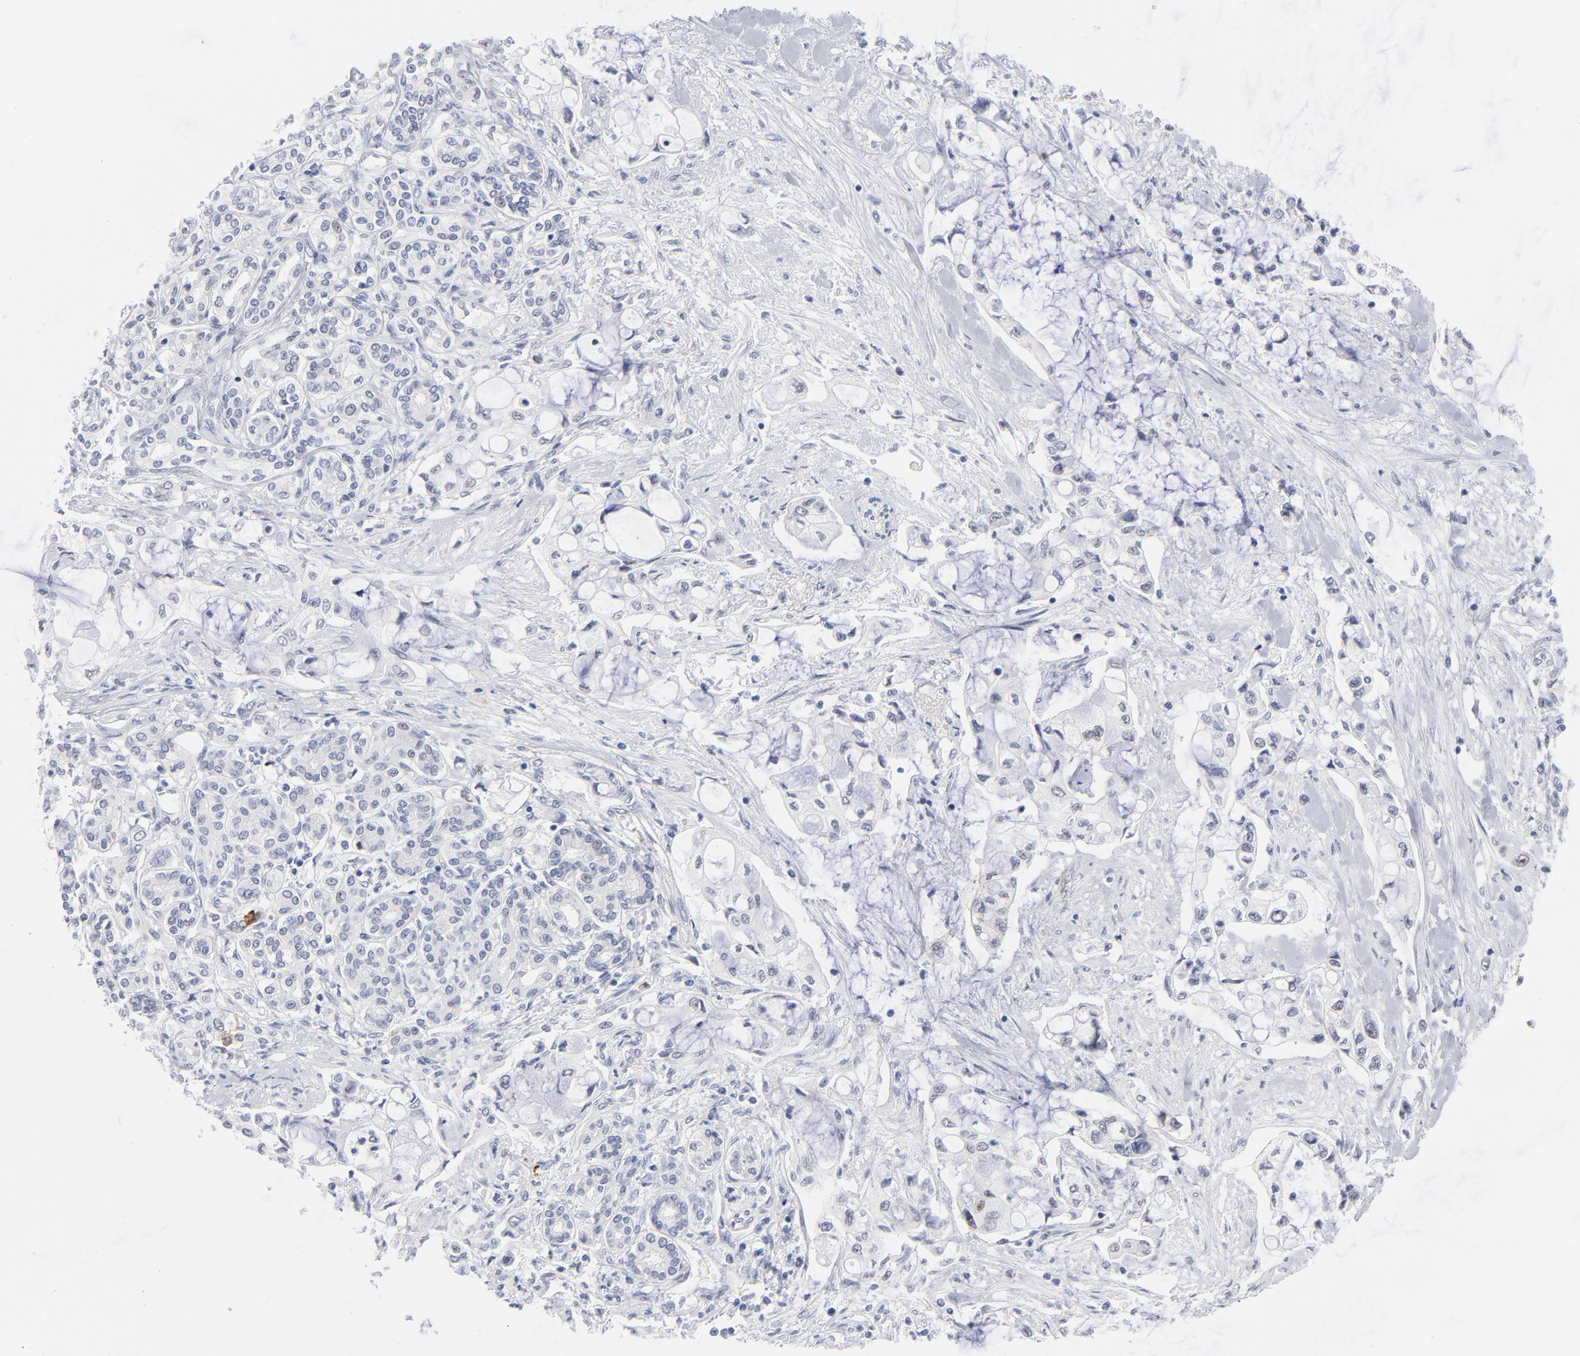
{"staining": {"intensity": "negative", "quantity": "none", "location": "none"}, "tissue": "pancreatic cancer", "cell_type": "Tumor cells", "image_type": "cancer", "snomed": [{"axis": "morphology", "description": "Adenocarcinoma, NOS"}, {"axis": "topography", "description": "Pancreas"}], "caption": "Immunohistochemistry of human adenocarcinoma (pancreatic) demonstrates no positivity in tumor cells.", "gene": "KHNYN", "patient": {"sex": "female", "age": 70}}